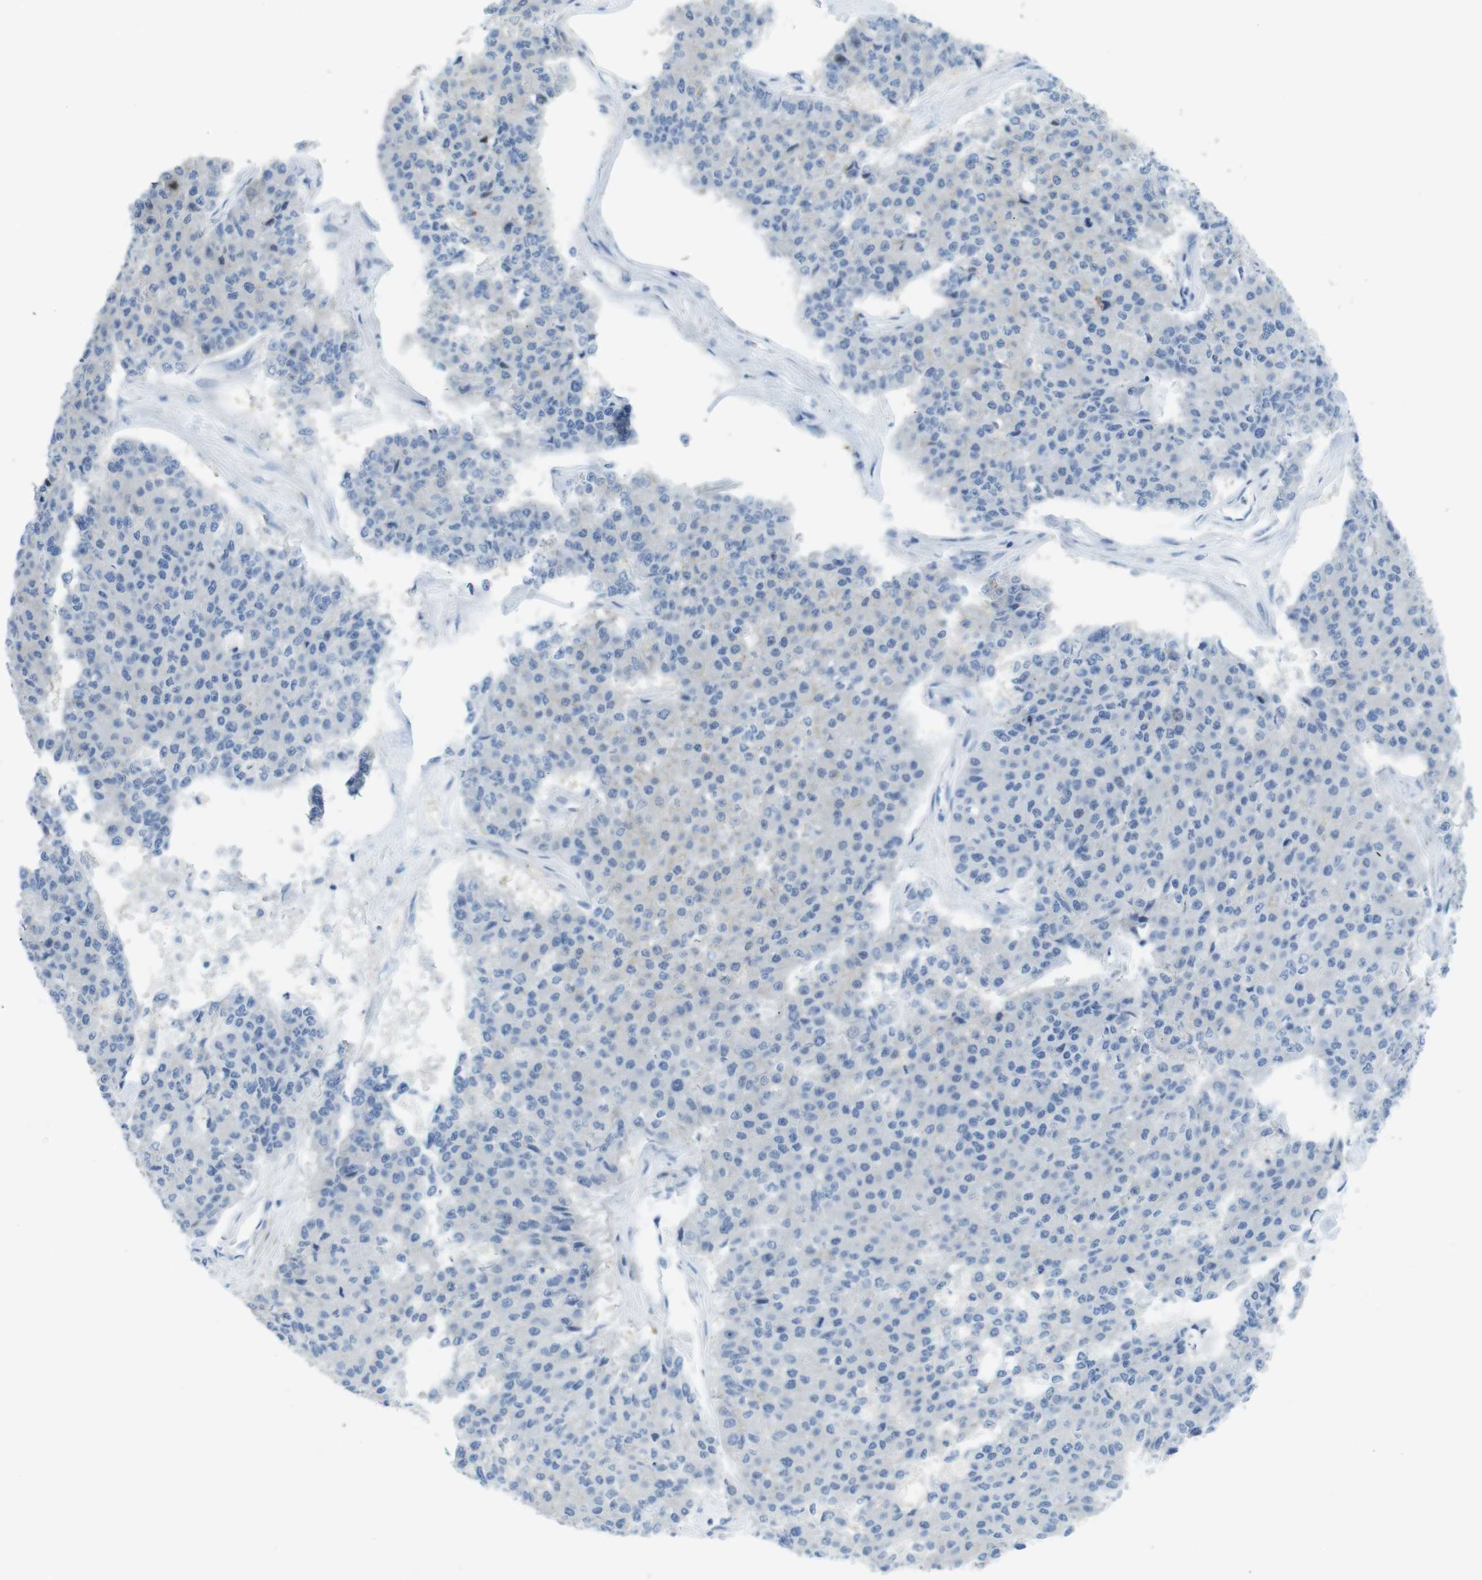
{"staining": {"intensity": "negative", "quantity": "none", "location": "none"}, "tissue": "pancreatic cancer", "cell_type": "Tumor cells", "image_type": "cancer", "snomed": [{"axis": "morphology", "description": "Adenocarcinoma, NOS"}, {"axis": "topography", "description": "Pancreas"}], "caption": "There is no significant positivity in tumor cells of pancreatic cancer (adenocarcinoma).", "gene": "ASIC5", "patient": {"sex": "male", "age": 50}}